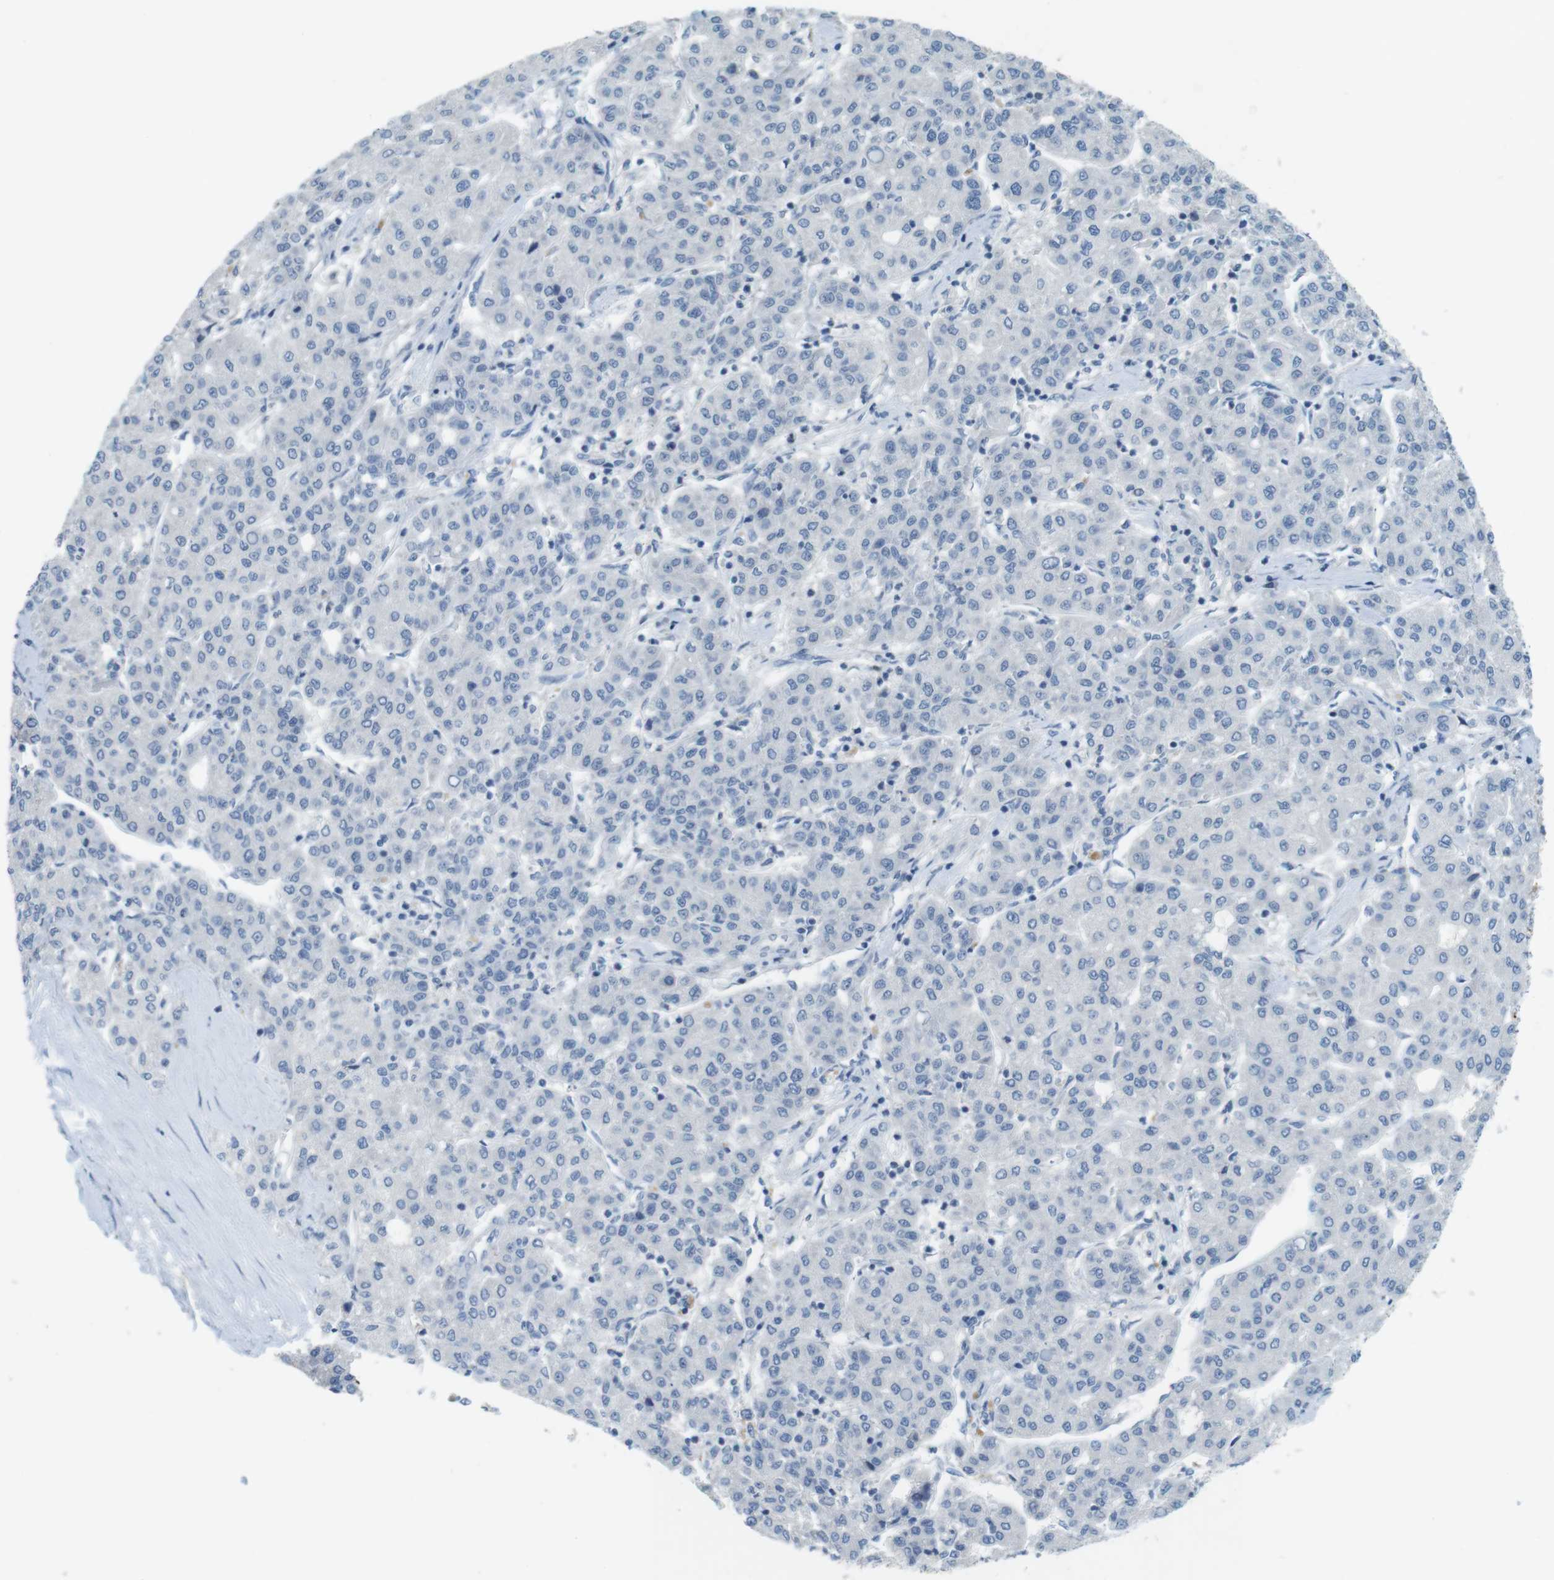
{"staining": {"intensity": "negative", "quantity": "none", "location": "none"}, "tissue": "liver cancer", "cell_type": "Tumor cells", "image_type": "cancer", "snomed": [{"axis": "morphology", "description": "Carcinoma, Hepatocellular, NOS"}, {"axis": "topography", "description": "Liver"}], "caption": "Liver cancer was stained to show a protein in brown. There is no significant positivity in tumor cells. (DAB immunohistochemistry (IHC) visualized using brightfield microscopy, high magnification).", "gene": "MUC5B", "patient": {"sex": "male", "age": 65}}